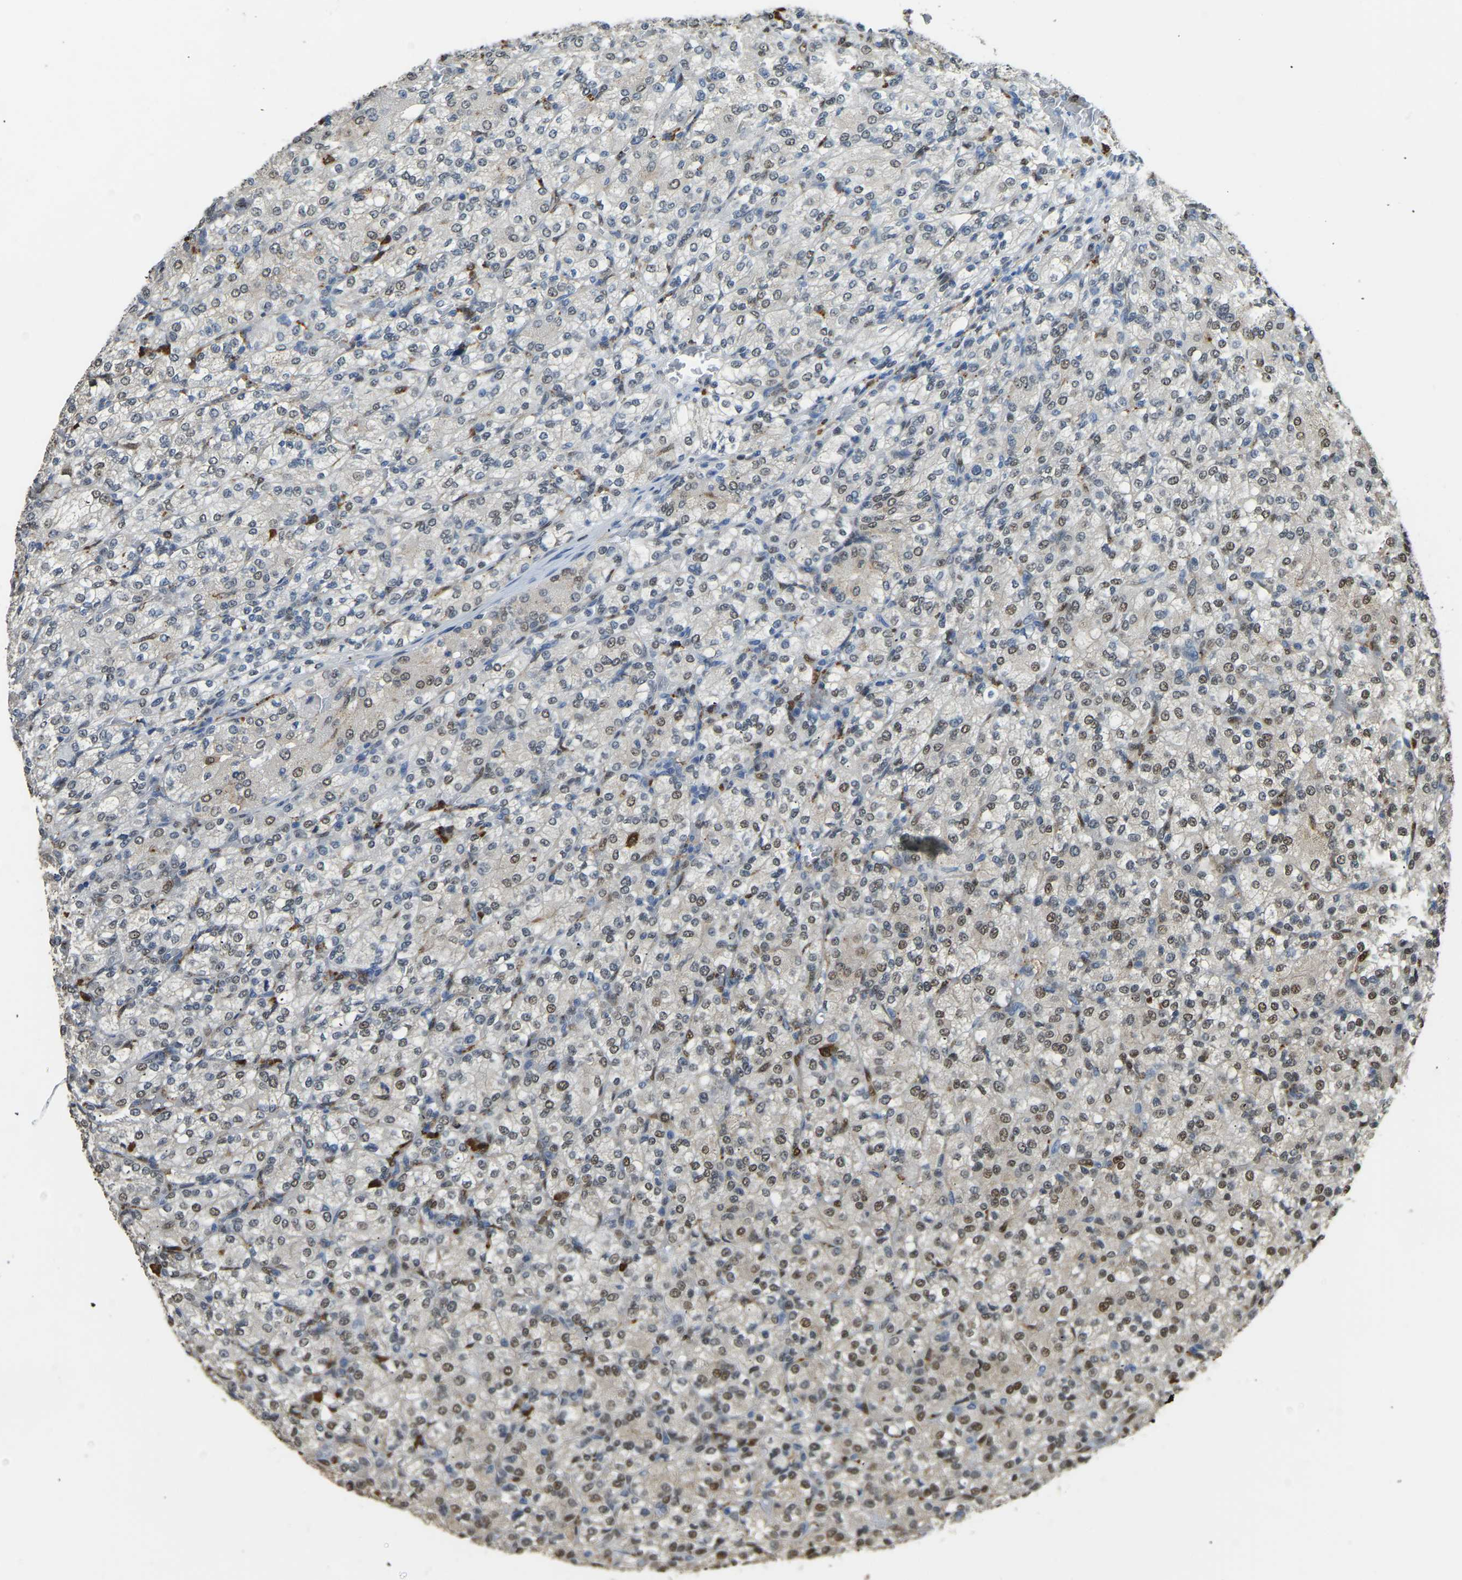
{"staining": {"intensity": "moderate", "quantity": ">75%", "location": "nuclear"}, "tissue": "renal cancer", "cell_type": "Tumor cells", "image_type": "cancer", "snomed": [{"axis": "morphology", "description": "Adenocarcinoma, NOS"}, {"axis": "topography", "description": "Kidney"}], "caption": "Immunohistochemistry of adenocarcinoma (renal) demonstrates medium levels of moderate nuclear staining in about >75% of tumor cells. Using DAB (3,3'-diaminobenzidine) (brown) and hematoxylin (blue) stains, captured at high magnification using brightfield microscopy.", "gene": "NANS", "patient": {"sex": "male", "age": 77}}